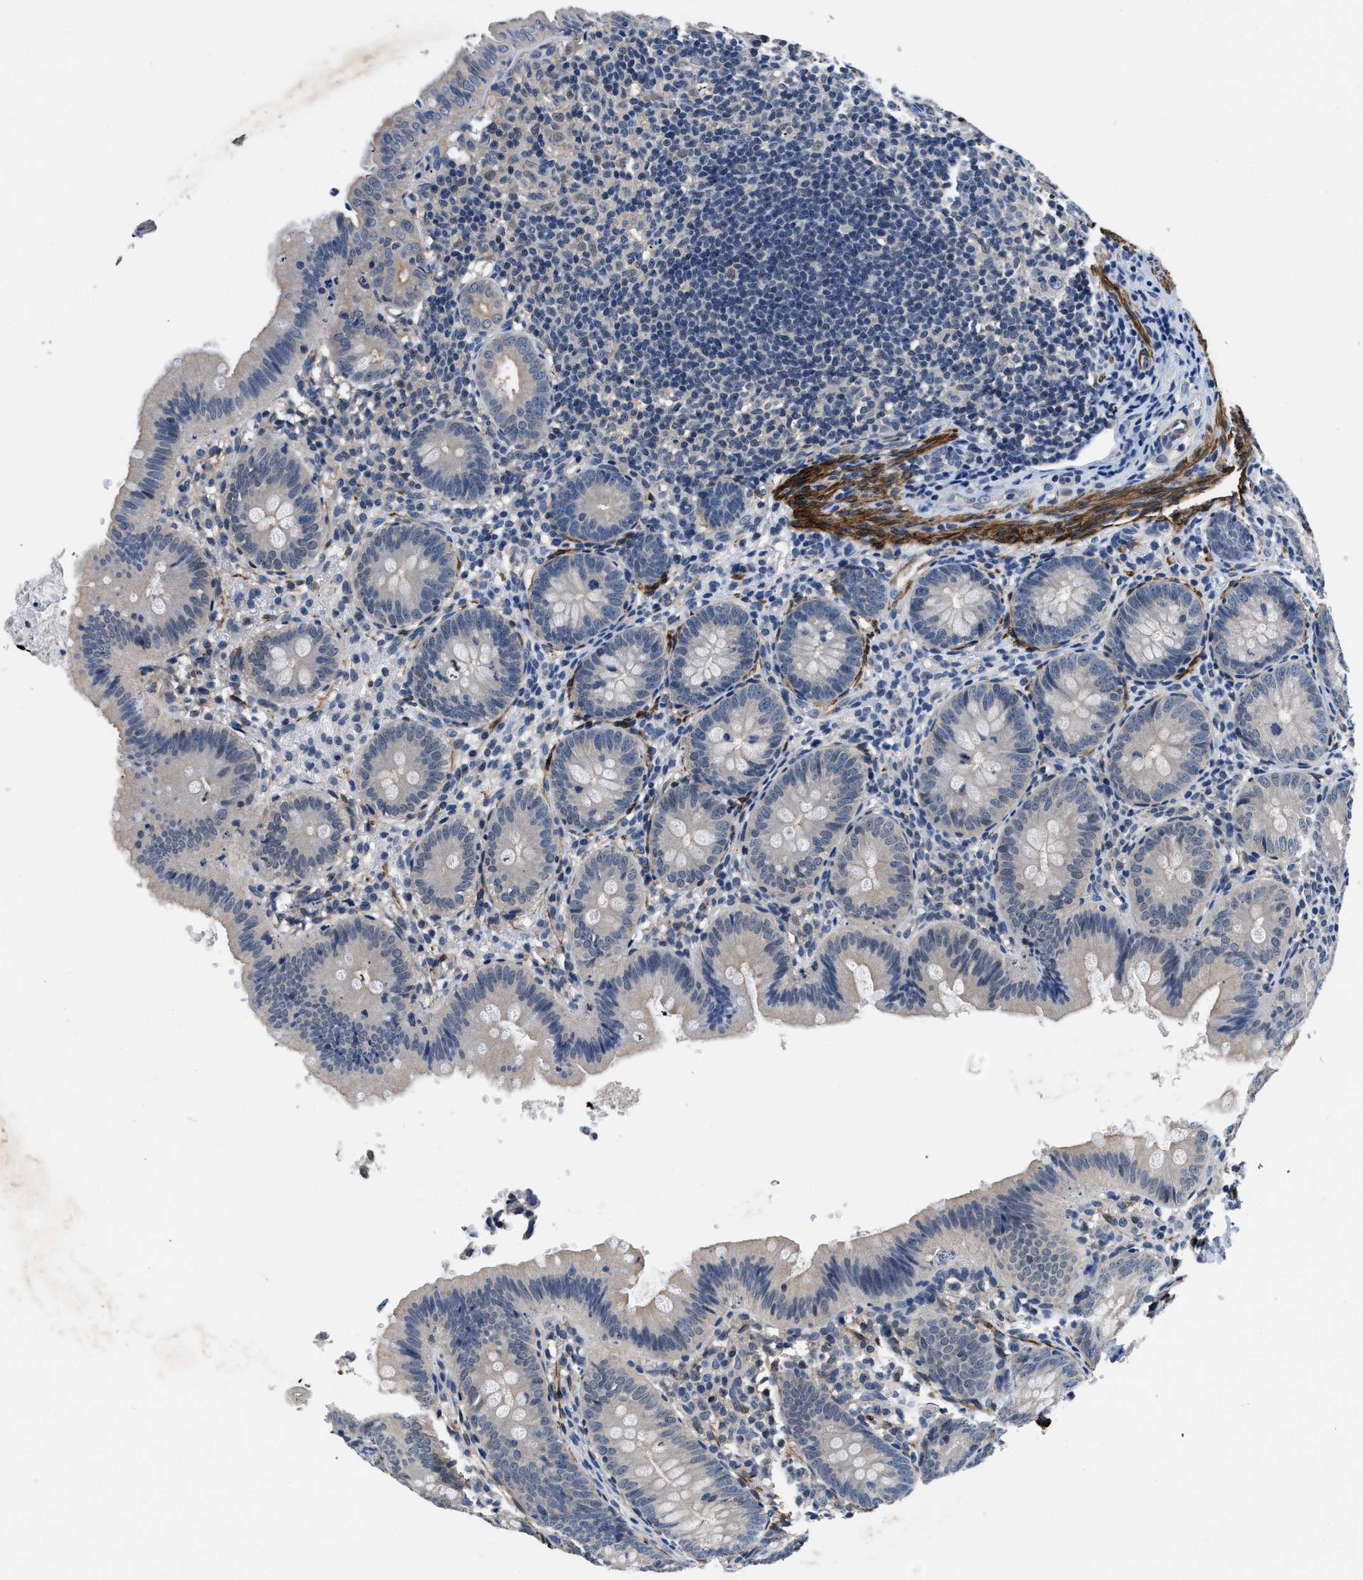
{"staining": {"intensity": "weak", "quantity": "<25%", "location": "cytoplasmic/membranous"}, "tissue": "appendix", "cell_type": "Glandular cells", "image_type": "normal", "snomed": [{"axis": "morphology", "description": "Normal tissue, NOS"}, {"axis": "topography", "description": "Appendix"}], "caption": "Glandular cells show no significant expression in unremarkable appendix. (DAB immunohistochemistry (IHC) visualized using brightfield microscopy, high magnification).", "gene": "LANCL2", "patient": {"sex": "male", "age": 1}}